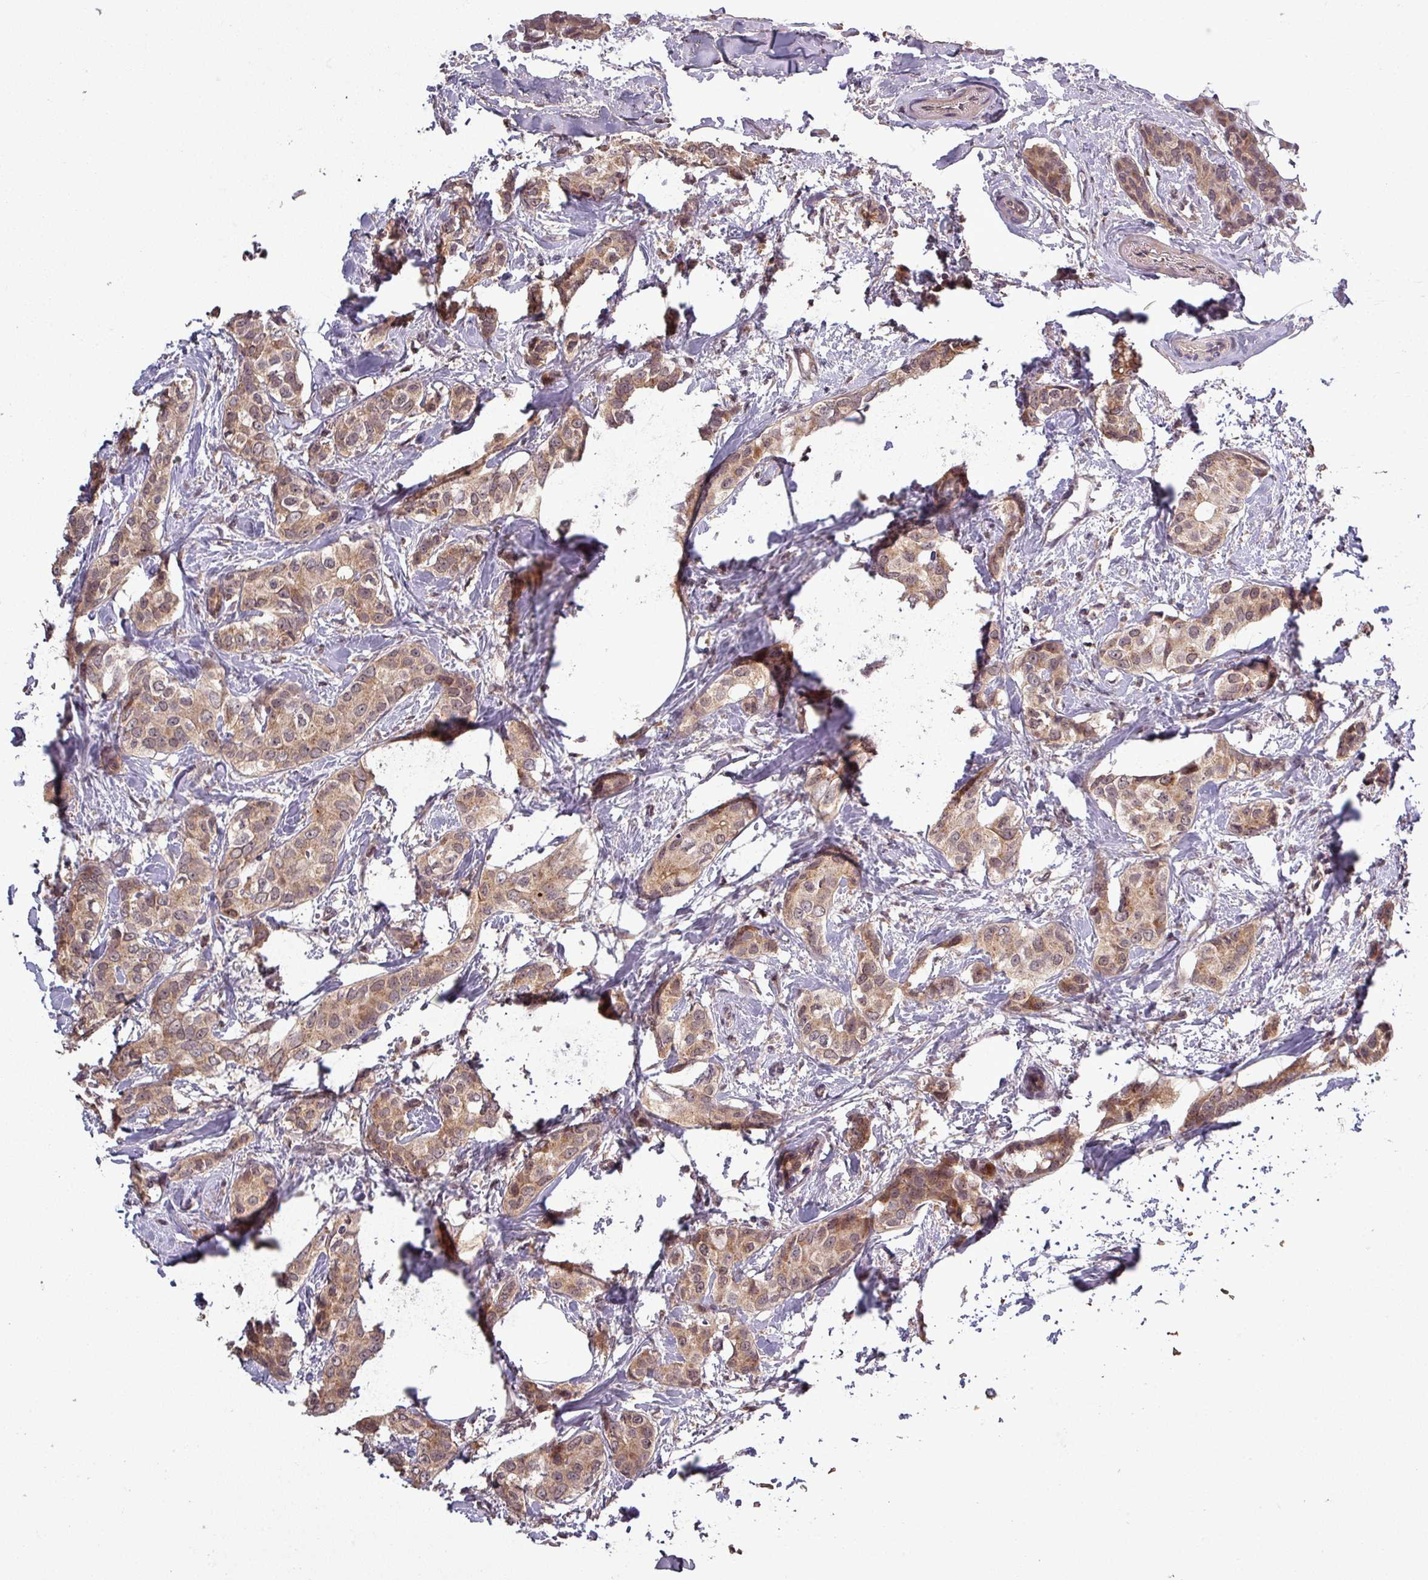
{"staining": {"intensity": "moderate", "quantity": ">75%", "location": "cytoplasmic/membranous,nuclear"}, "tissue": "breast cancer", "cell_type": "Tumor cells", "image_type": "cancer", "snomed": [{"axis": "morphology", "description": "Duct carcinoma"}, {"axis": "topography", "description": "Breast"}], "caption": "DAB (3,3'-diaminobenzidine) immunohistochemical staining of human breast infiltrating ductal carcinoma displays moderate cytoplasmic/membranous and nuclear protein staining in approximately >75% of tumor cells.", "gene": "PUS1", "patient": {"sex": "female", "age": 73}}